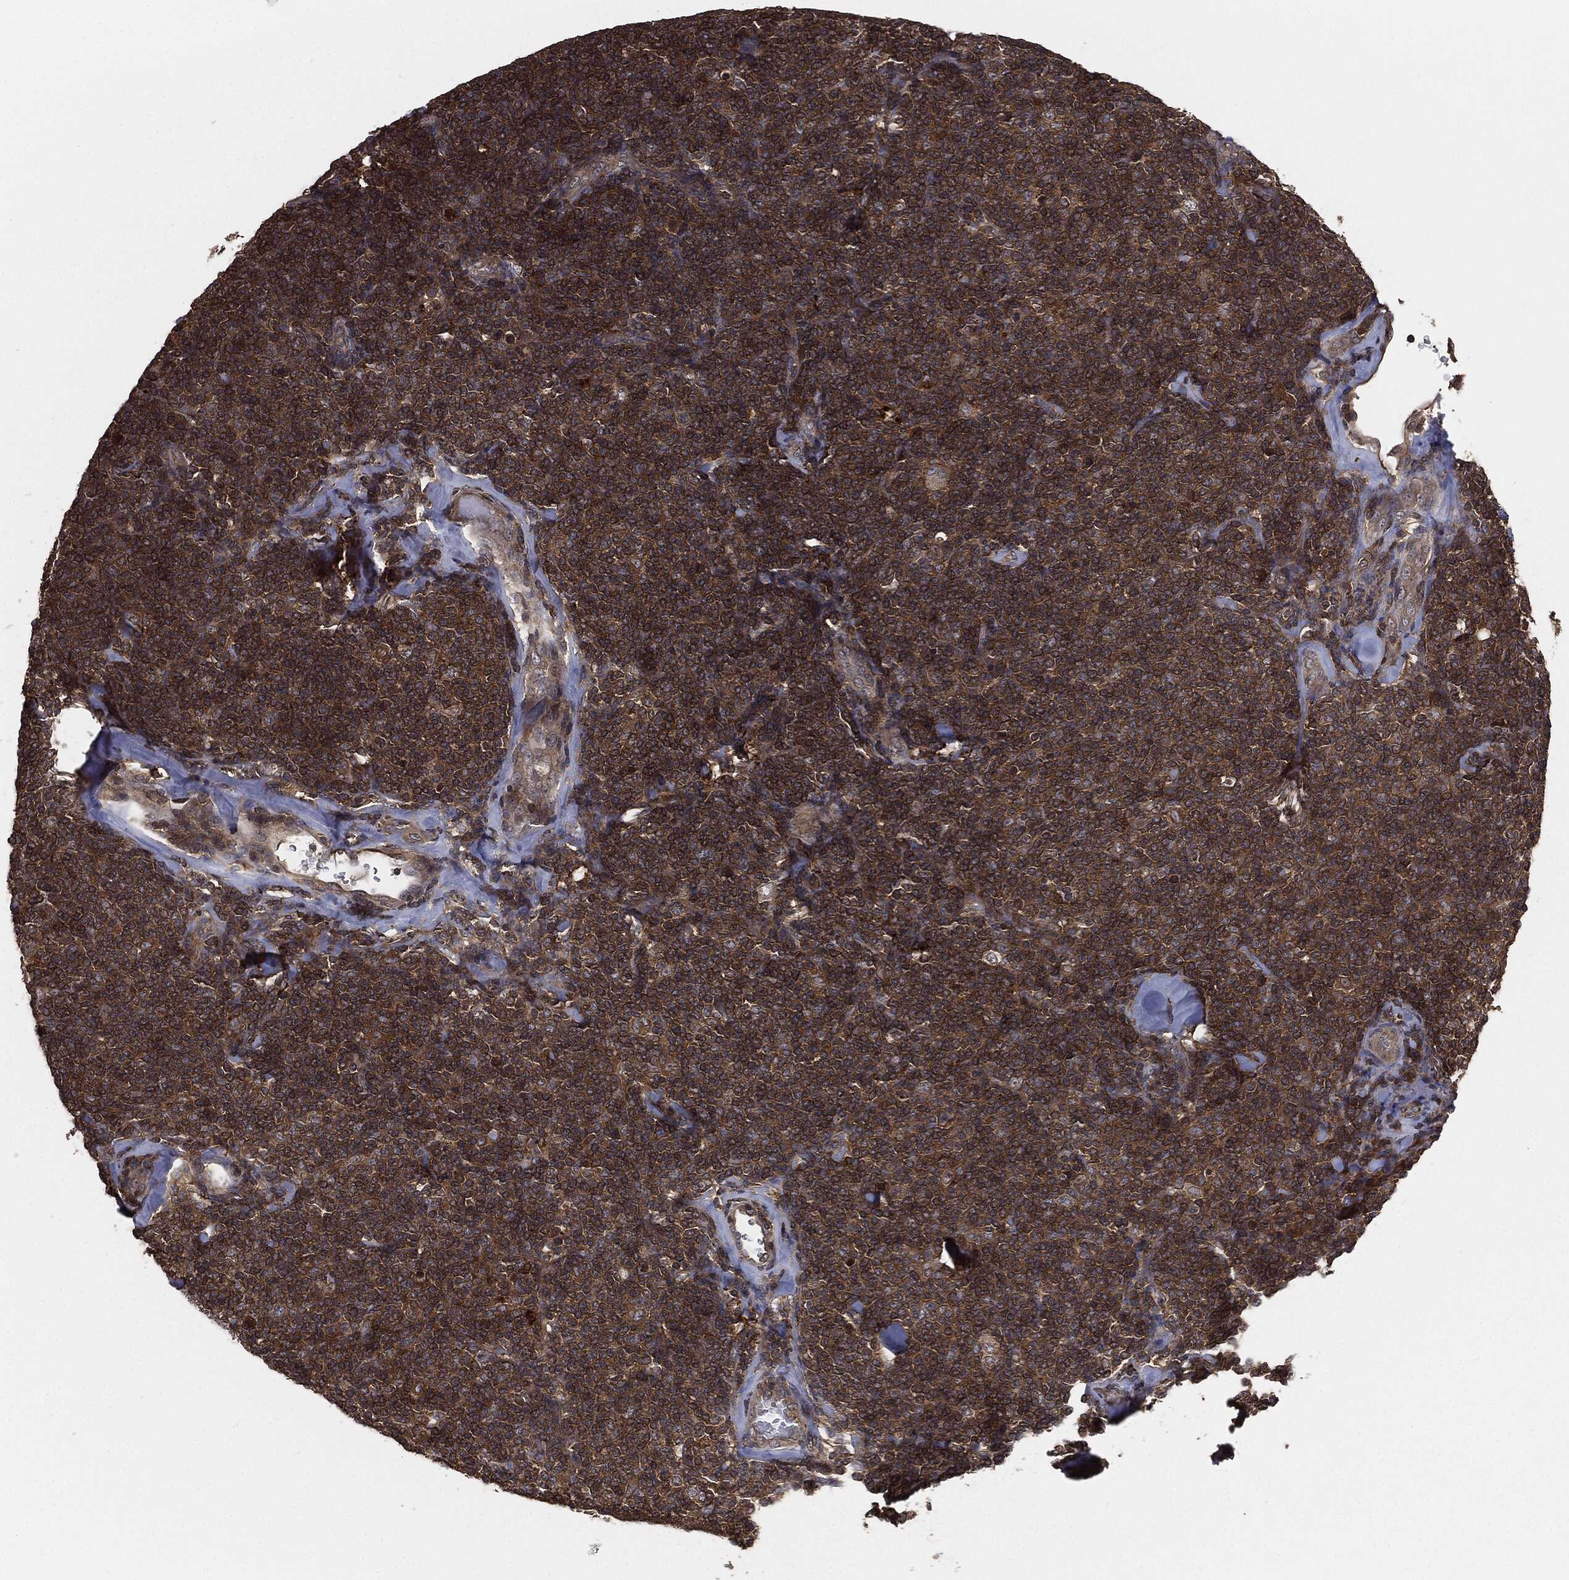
{"staining": {"intensity": "moderate", "quantity": ">75%", "location": "cytoplasmic/membranous"}, "tissue": "lymphoma", "cell_type": "Tumor cells", "image_type": "cancer", "snomed": [{"axis": "morphology", "description": "Malignant lymphoma, non-Hodgkin's type, Low grade"}, {"axis": "topography", "description": "Lymph node"}], "caption": "The micrograph displays immunohistochemical staining of low-grade malignant lymphoma, non-Hodgkin's type. There is moderate cytoplasmic/membranous positivity is present in about >75% of tumor cells.", "gene": "ERBIN", "patient": {"sex": "female", "age": 56}}